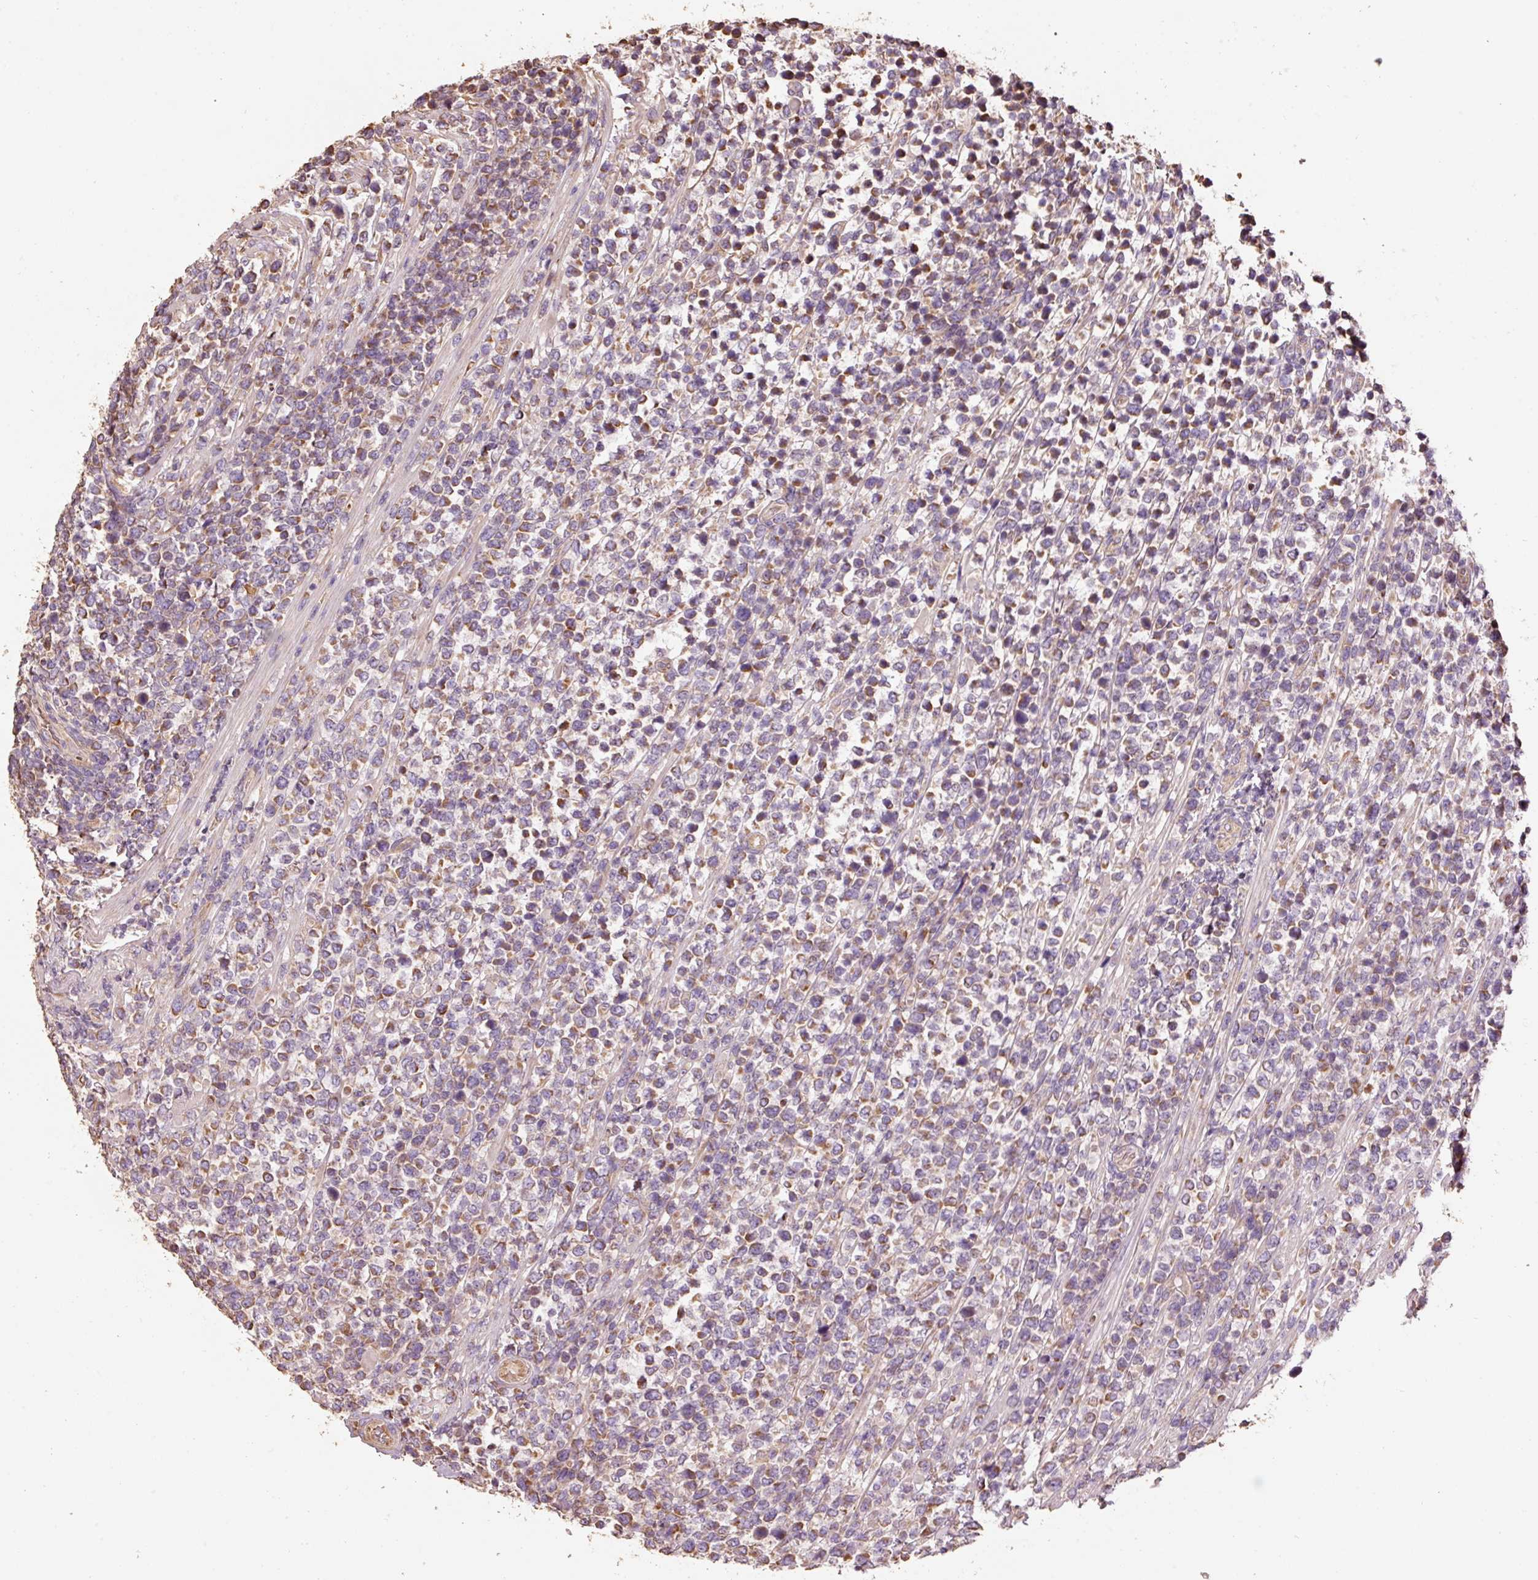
{"staining": {"intensity": "moderate", "quantity": ">75%", "location": "cytoplasmic/membranous"}, "tissue": "lymphoma", "cell_type": "Tumor cells", "image_type": "cancer", "snomed": [{"axis": "morphology", "description": "Malignant lymphoma, non-Hodgkin's type, High grade"}, {"axis": "topography", "description": "Soft tissue"}], "caption": "This photomicrograph demonstrates immunohistochemistry (IHC) staining of lymphoma, with medium moderate cytoplasmic/membranous positivity in approximately >75% of tumor cells.", "gene": "EFHC1", "patient": {"sex": "female", "age": 56}}